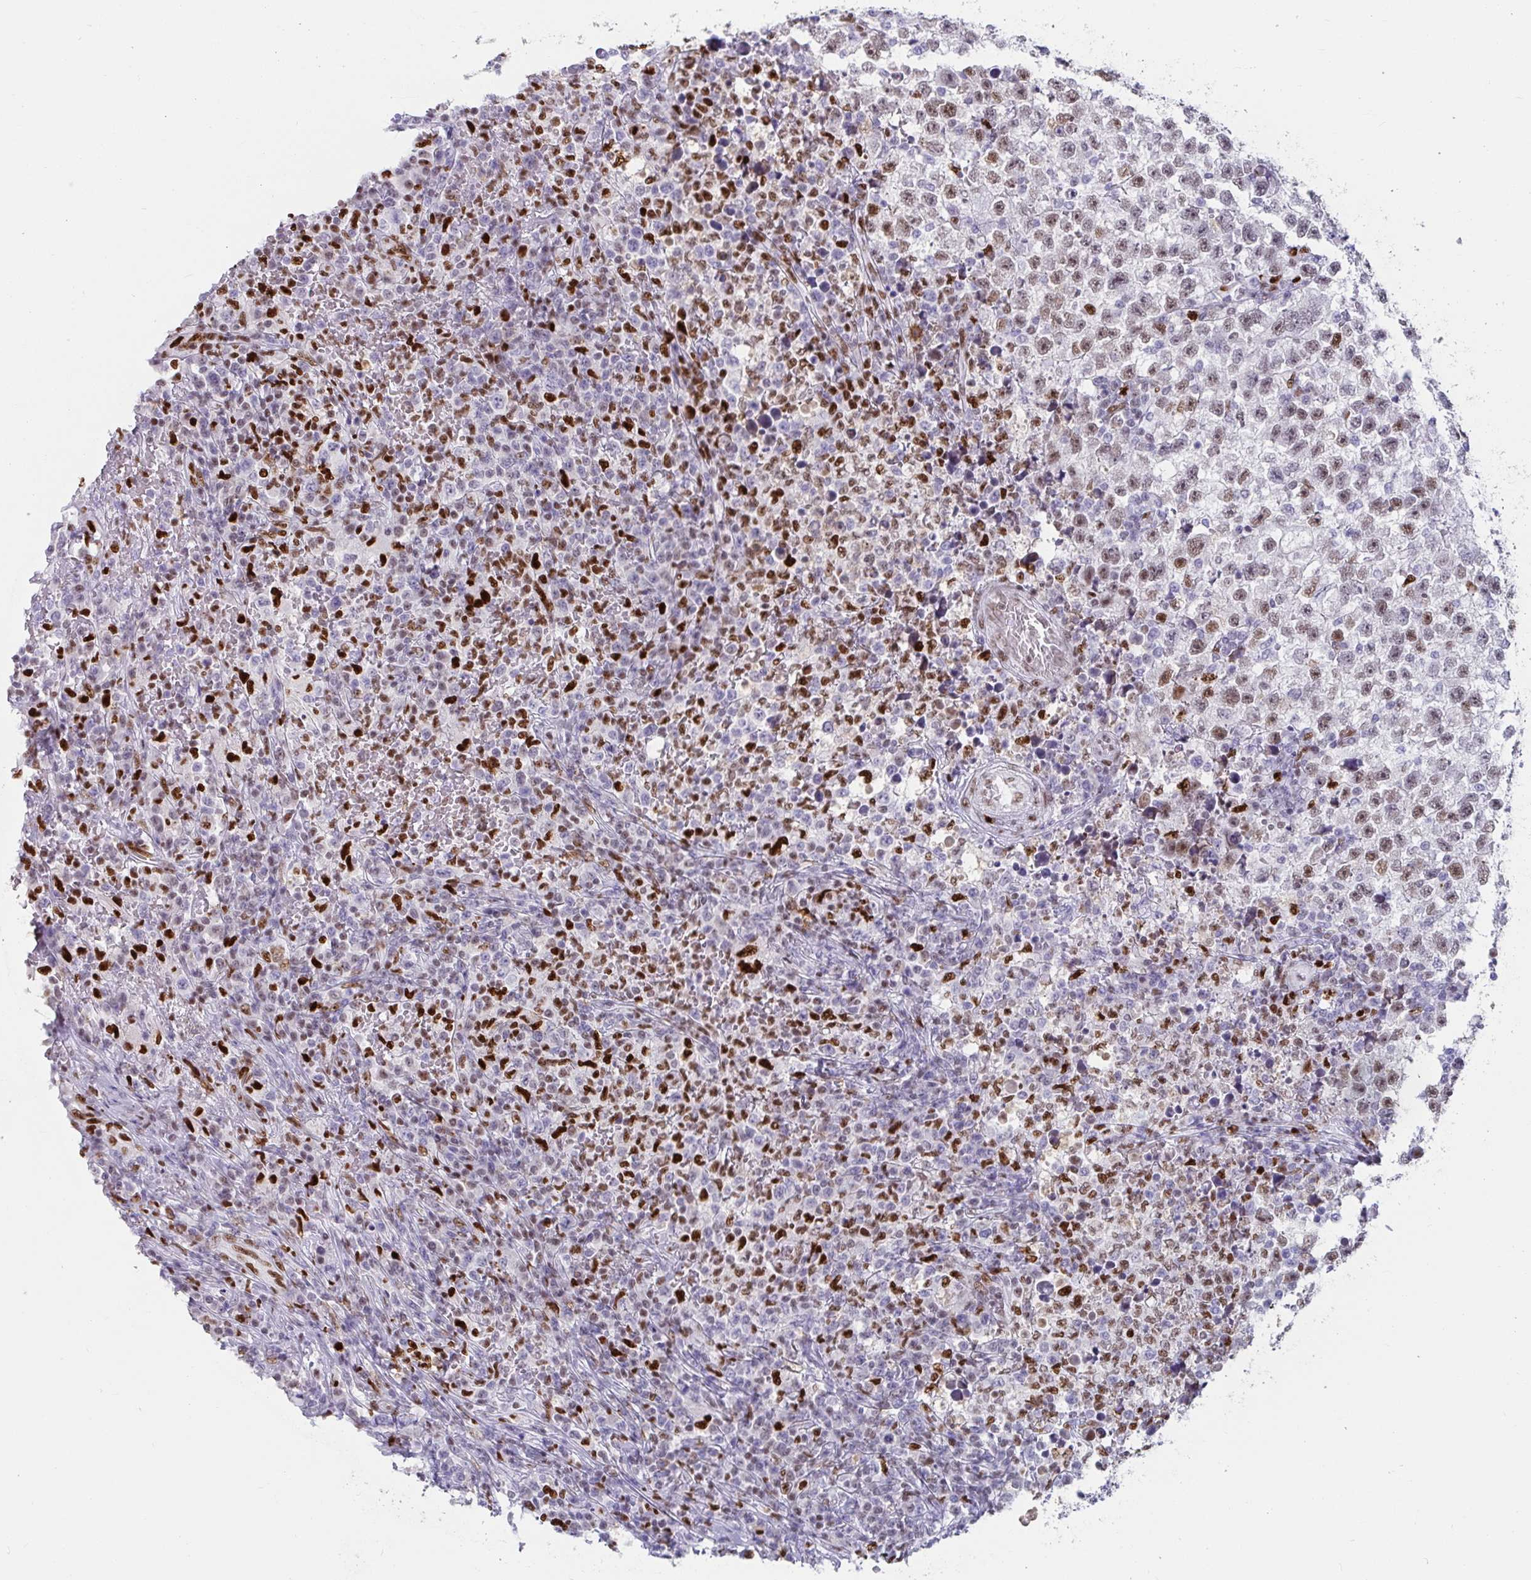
{"staining": {"intensity": "moderate", "quantity": ">75%", "location": "nuclear"}, "tissue": "testis cancer", "cell_type": "Tumor cells", "image_type": "cancer", "snomed": [{"axis": "morphology", "description": "Seminoma, NOS"}, {"axis": "topography", "description": "Testis"}], "caption": "Tumor cells demonstrate moderate nuclear staining in about >75% of cells in testis cancer.", "gene": "ZNF586", "patient": {"sex": "male", "age": 22}}